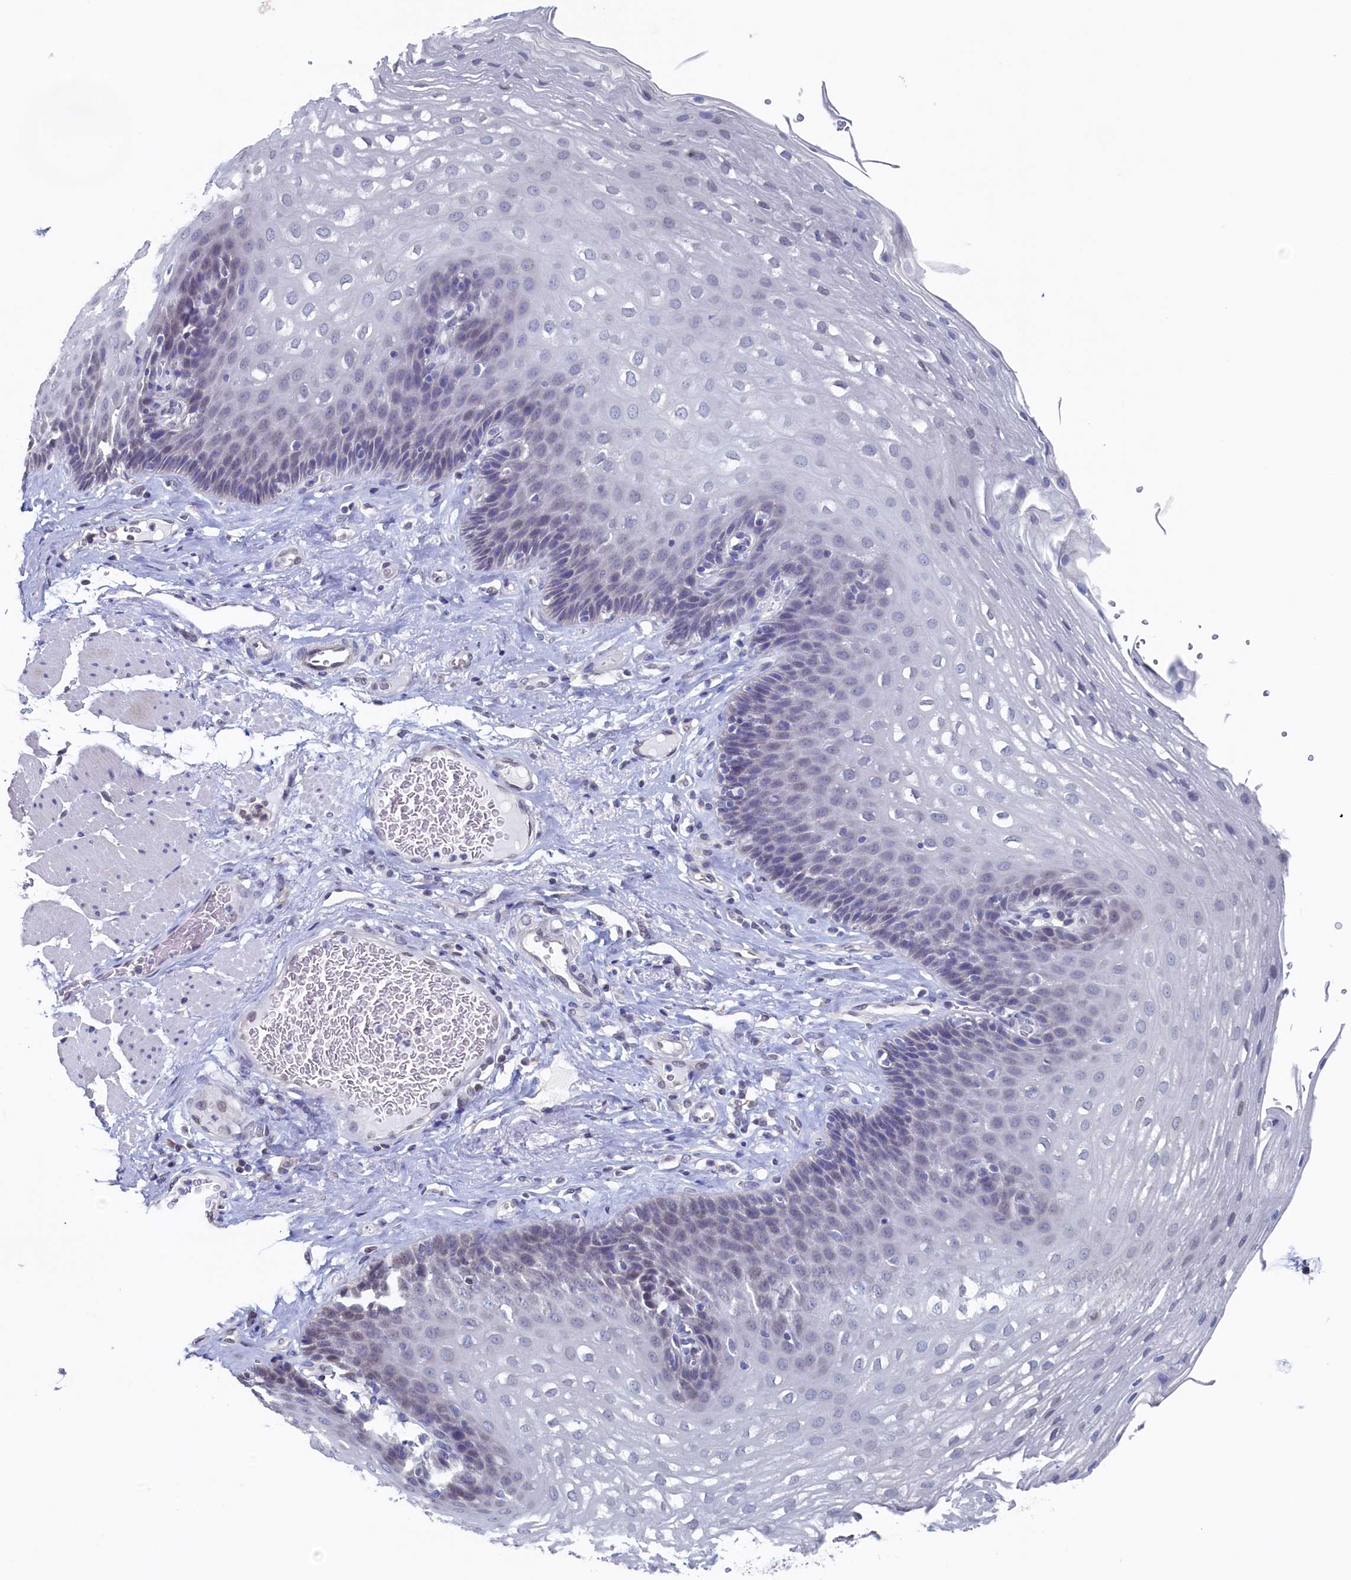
{"staining": {"intensity": "negative", "quantity": "none", "location": "none"}, "tissue": "esophagus", "cell_type": "Squamous epithelial cells", "image_type": "normal", "snomed": [{"axis": "morphology", "description": "Normal tissue, NOS"}, {"axis": "topography", "description": "Esophagus"}], "caption": "This histopathology image is of normal esophagus stained with IHC to label a protein in brown with the nuclei are counter-stained blue. There is no staining in squamous epithelial cells.", "gene": "C11orf54", "patient": {"sex": "female", "age": 66}}